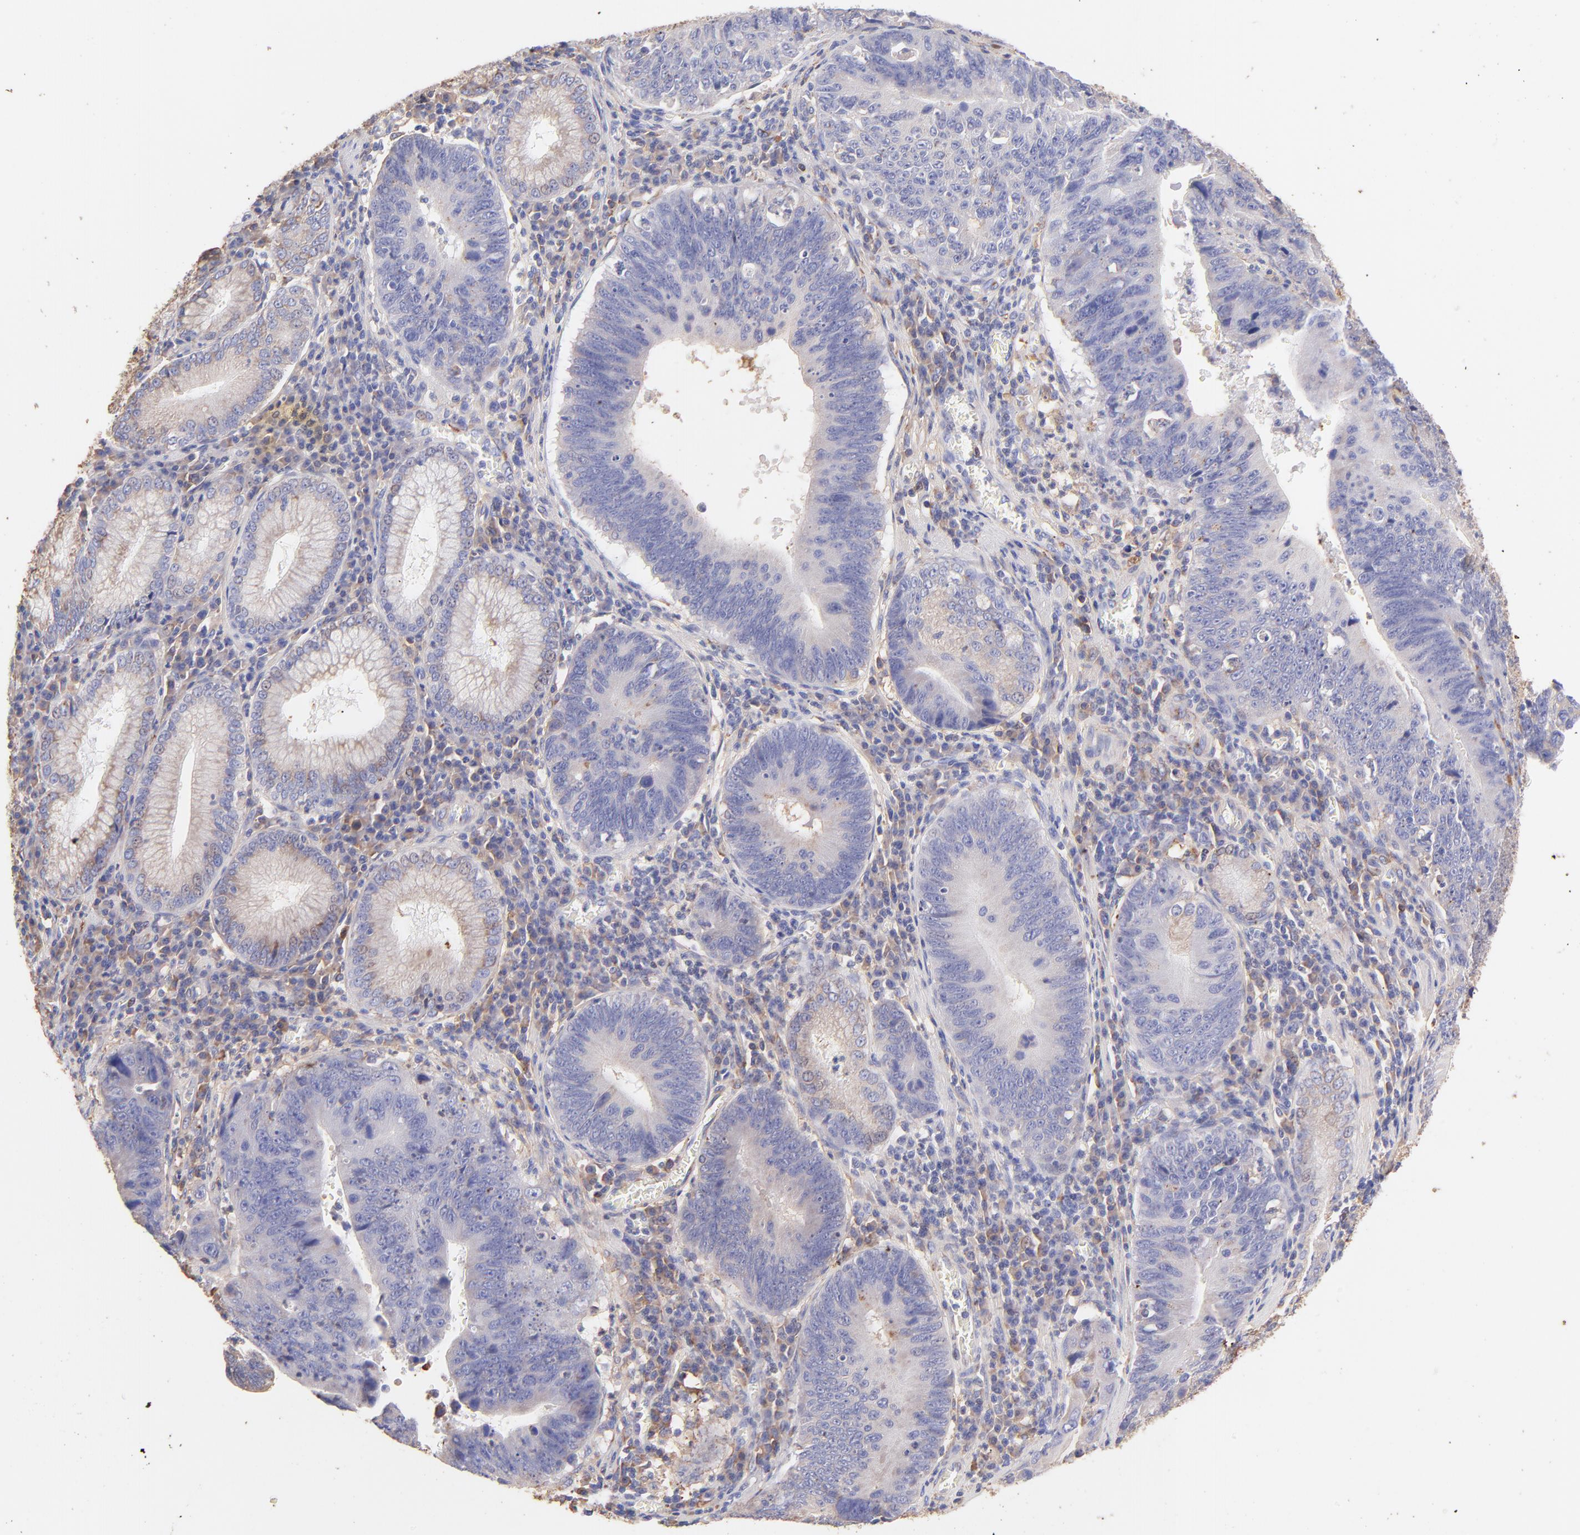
{"staining": {"intensity": "negative", "quantity": "none", "location": "none"}, "tissue": "stomach cancer", "cell_type": "Tumor cells", "image_type": "cancer", "snomed": [{"axis": "morphology", "description": "Adenocarcinoma, NOS"}, {"axis": "topography", "description": "Stomach"}], "caption": "The image reveals no staining of tumor cells in stomach adenocarcinoma.", "gene": "BGN", "patient": {"sex": "male", "age": 59}}